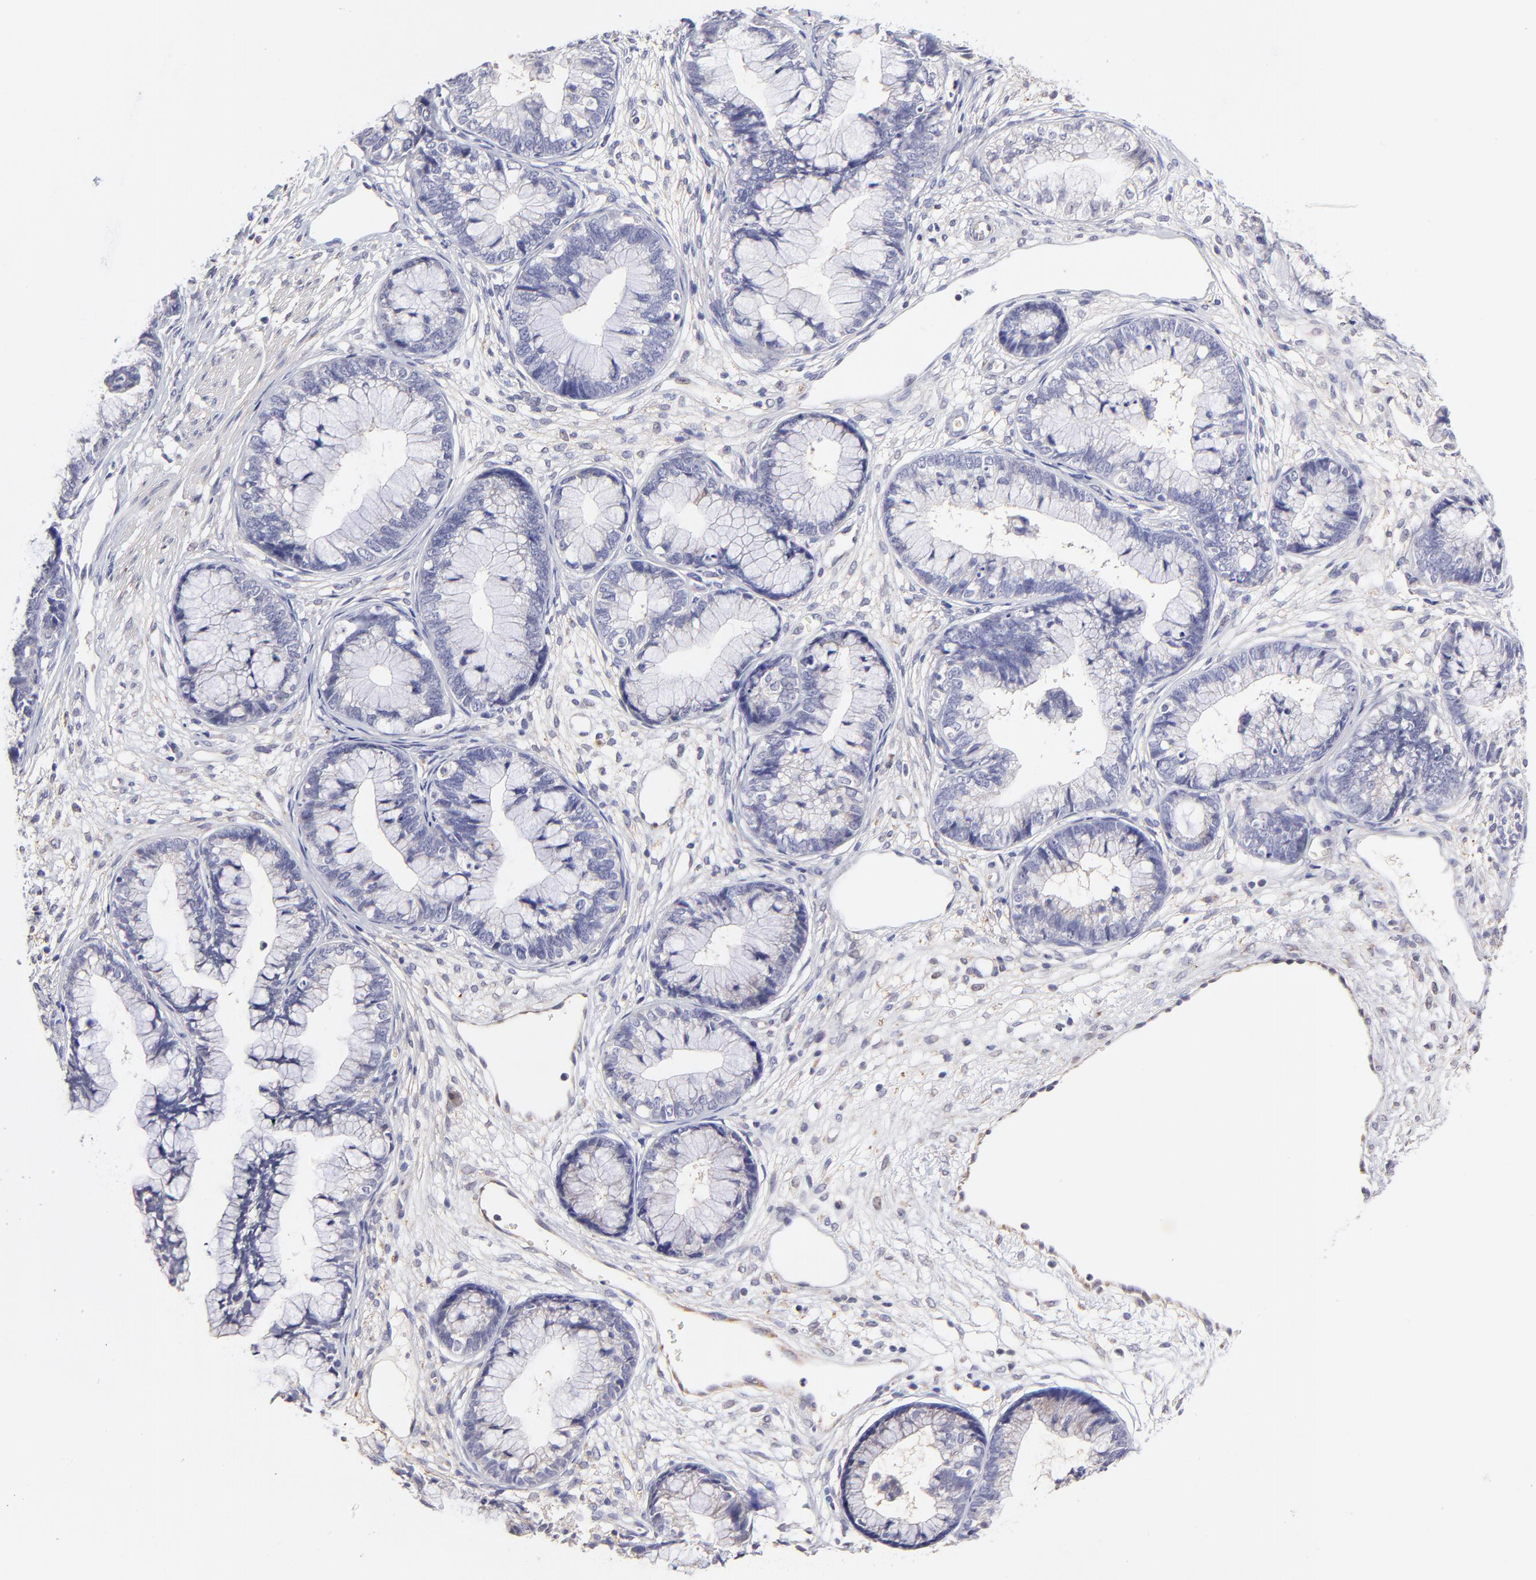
{"staining": {"intensity": "negative", "quantity": "none", "location": "none"}, "tissue": "cervical cancer", "cell_type": "Tumor cells", "image_type": "cancer", "snomed": [{"axis": "morphology", "description": "Adenocarcinoma, NOS"}, {"axis": "topography", "description": "Cervix"}], "caption": "Immunohistochemistry of human cervical cancer (adenocarcinoma) demonstrates no positivity in tumor cells.", "gene": "BTG2", "patient": {"sex": "female", "age": 44}}